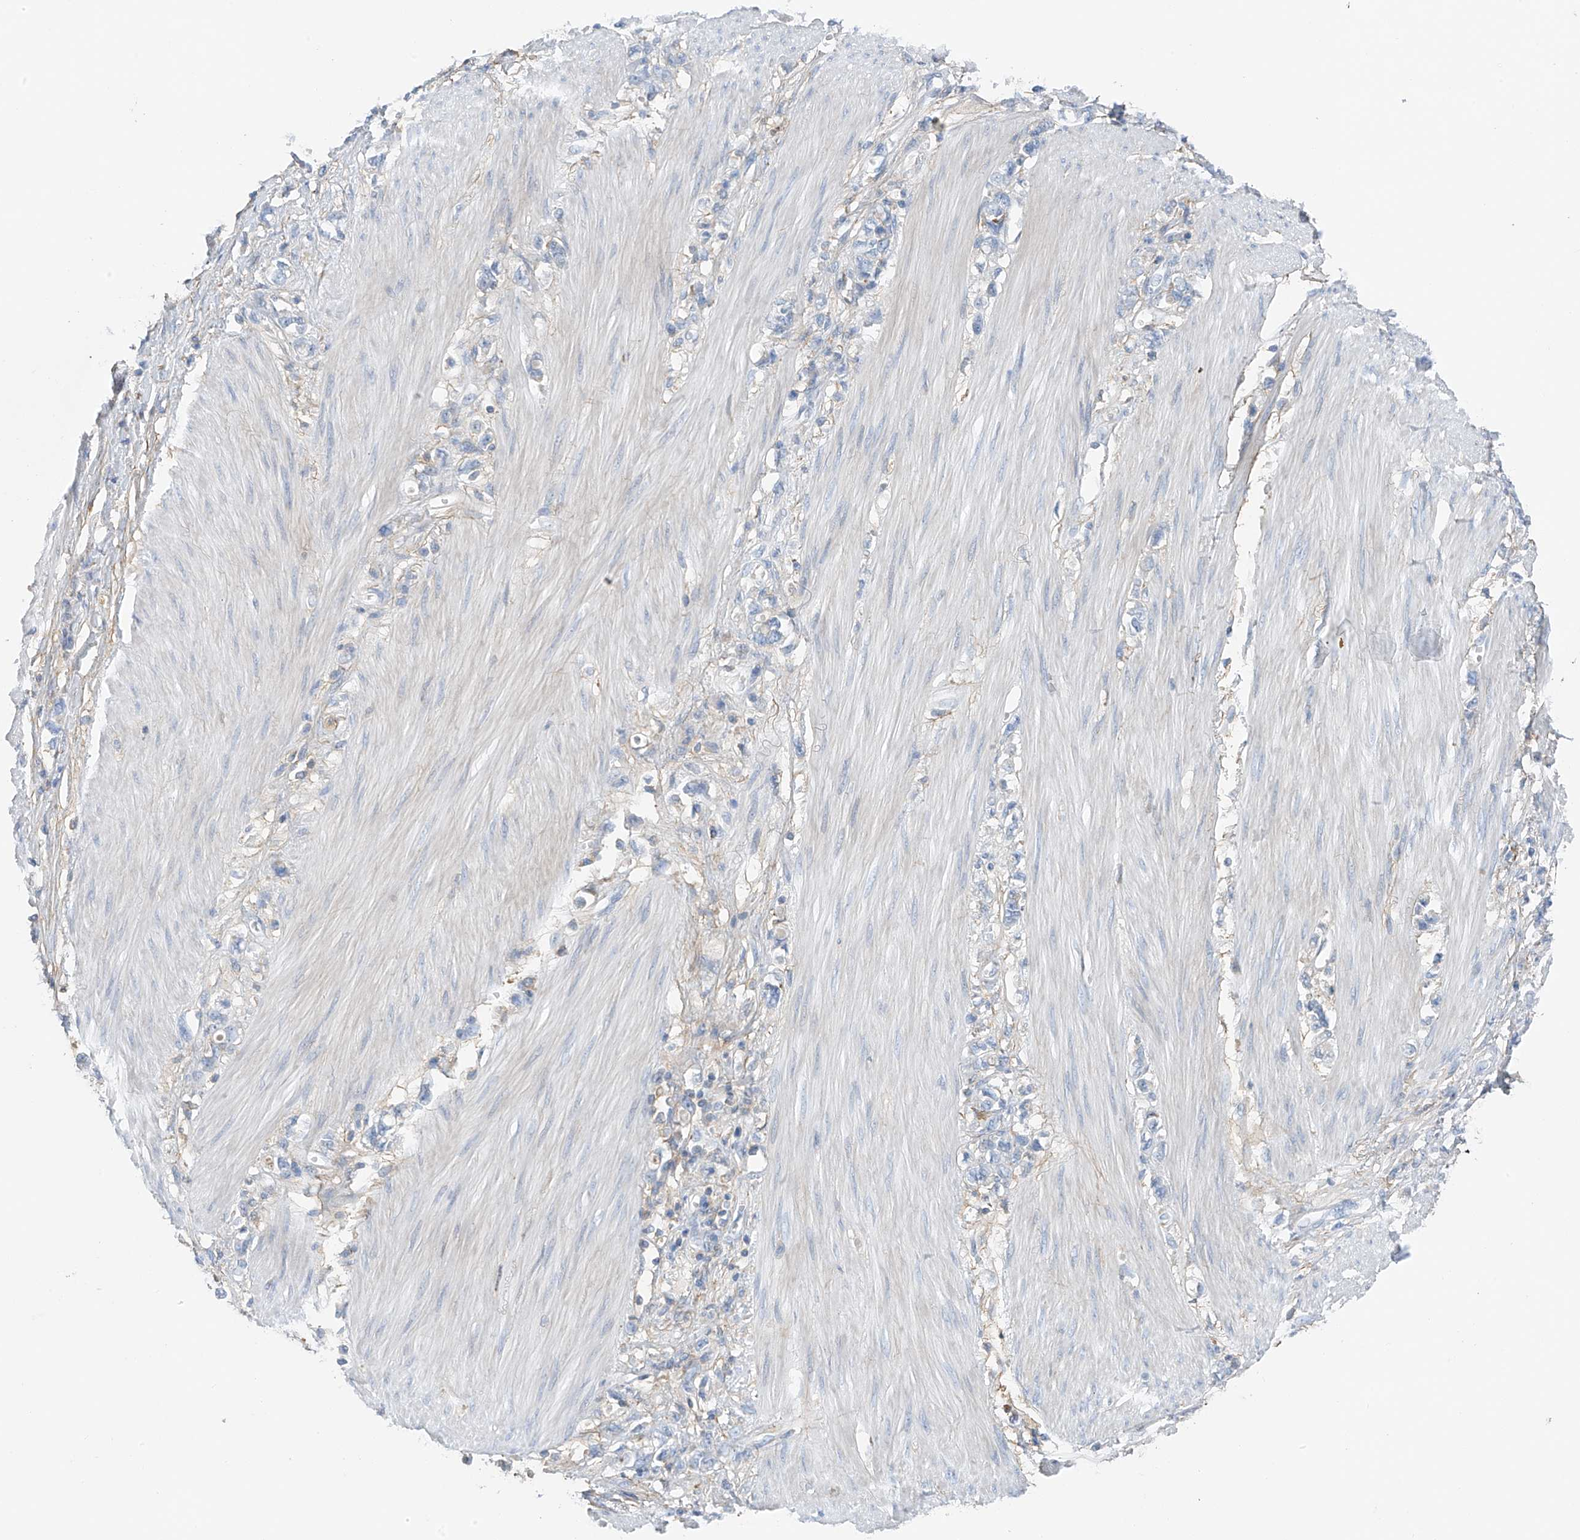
{"staining": {"intensity": "negative", "quantity": "none", "location": "none"}, "tissue": "stomach cancer", "cell_type": "Tumor cells", "image_type": "cancer", "snomed": [{"axis": "morphology", "description": "Adenocarcinoma, NOS"}, {"axis": "topography", "description": "Stomach"}], "caption": "IHC of stomach cancer (adenocarcinoma) demonstrates no expression in tumor cells.", "gene": "NALCN", "patient": {"sex": "female", "age": 76}}